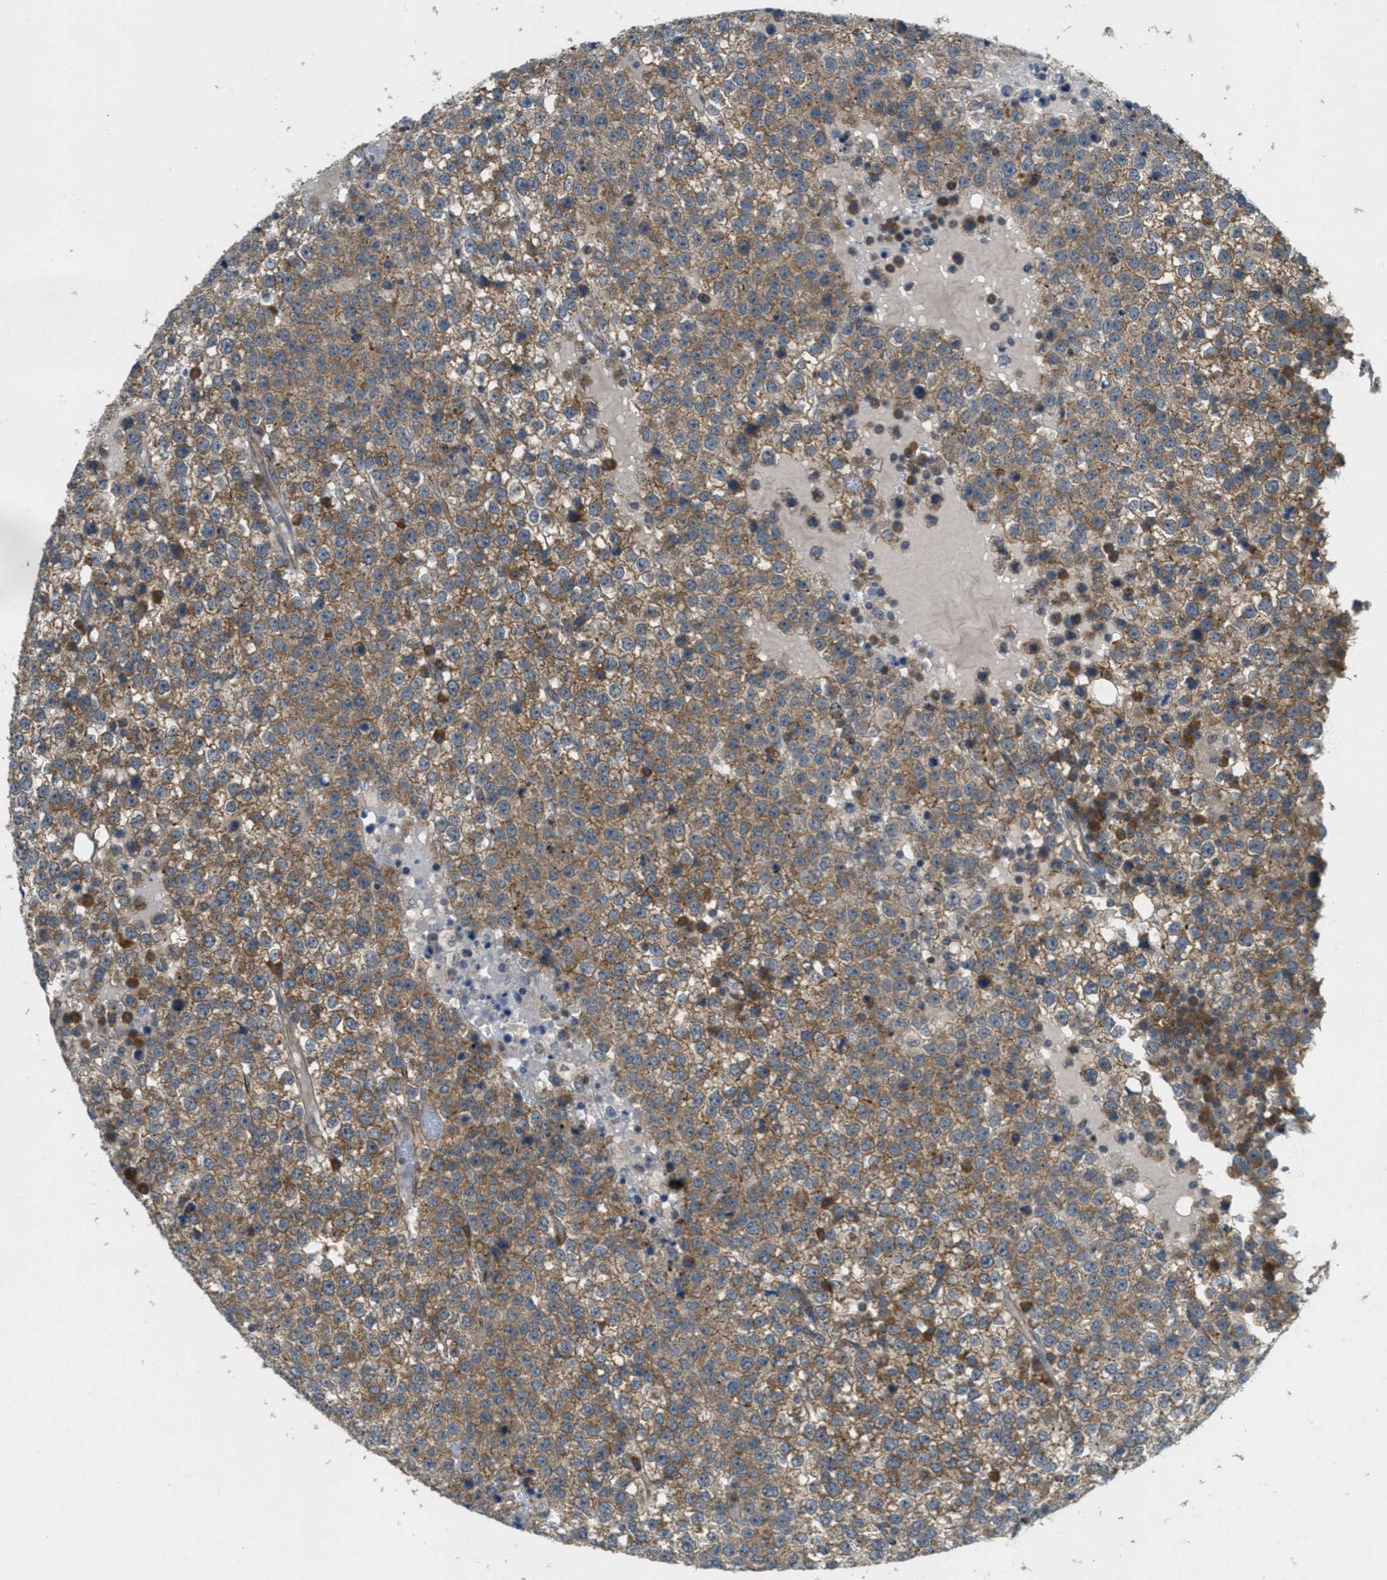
{"staining": {"intensity": "moderate", "quantity": ">75%", "location": "cytoplasmic/membranous"}, "tissue": "testis cancer", "cell_type": "Tumor cells", "image_type": "cancer", "snomed": [{"axis": "morphology", "description": "Seminoma, NOS"}, {"axis": "topography", "description": "Testis"}], "caption": "Testis seminoma was stained to show a protein in brown. There is medium levels of moderate cytoplasmic/membranous staining in approximately >75% of tumor cells.", "gene": "JCAD", "patient": {"sex": "male", "age": 65}}